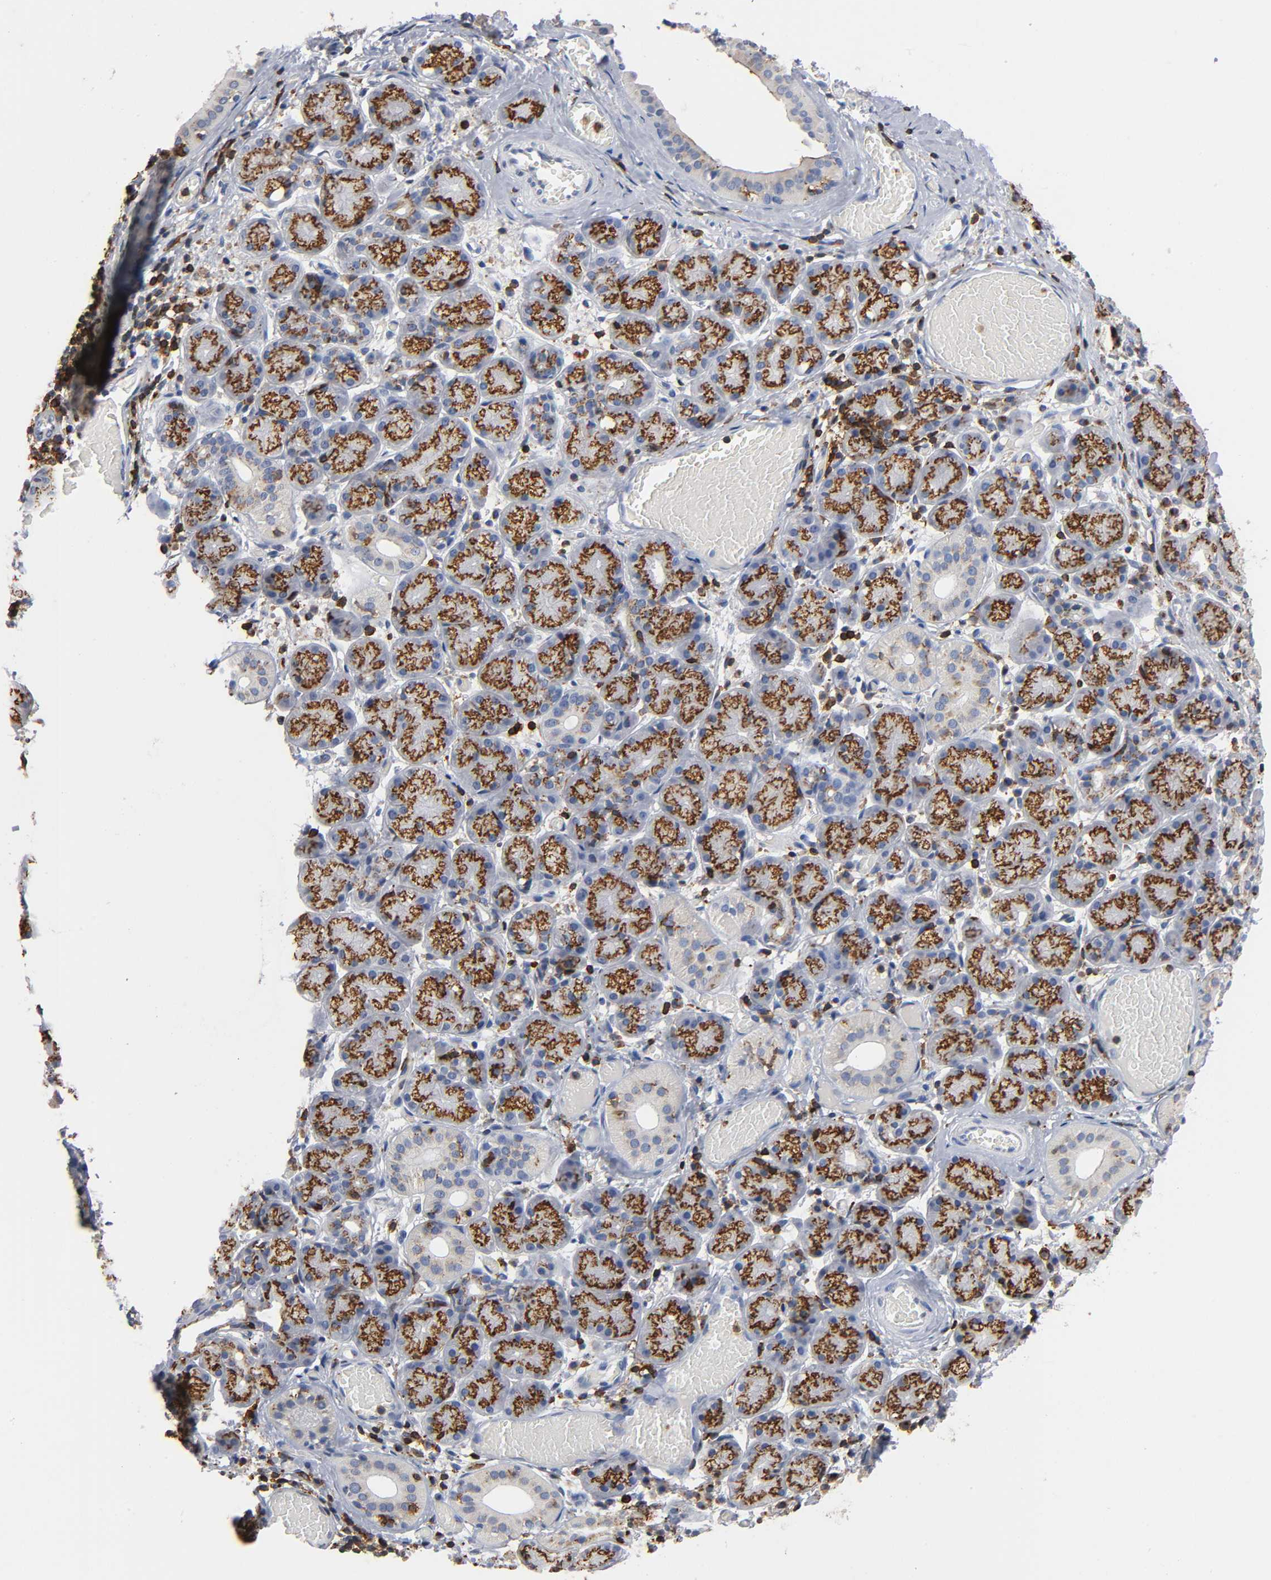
{"staining": {"intensity": "strong", "quantity": ">75%", "location": "cytoplasmic/membranous"}, "tissue": "salivary gland", "cell_type": "Glandular cells", "image_type": "normal", "snomed": [{"axis": "morphology", "description": "Normal tissue, NOS"}, {"axis": "topography", "description": "Salivary gland"}], "caption": "A brown stain shows strong cytoplasmic/membranous positivity of a protein in glandular cells of benign salivary gland. Using DAB (brown) and hematoxylin (blue) stains, captured at high magnification using brightfield microscopy.", "gene": "CAPN10", "patient": {"sex": "female", "age": 24}}